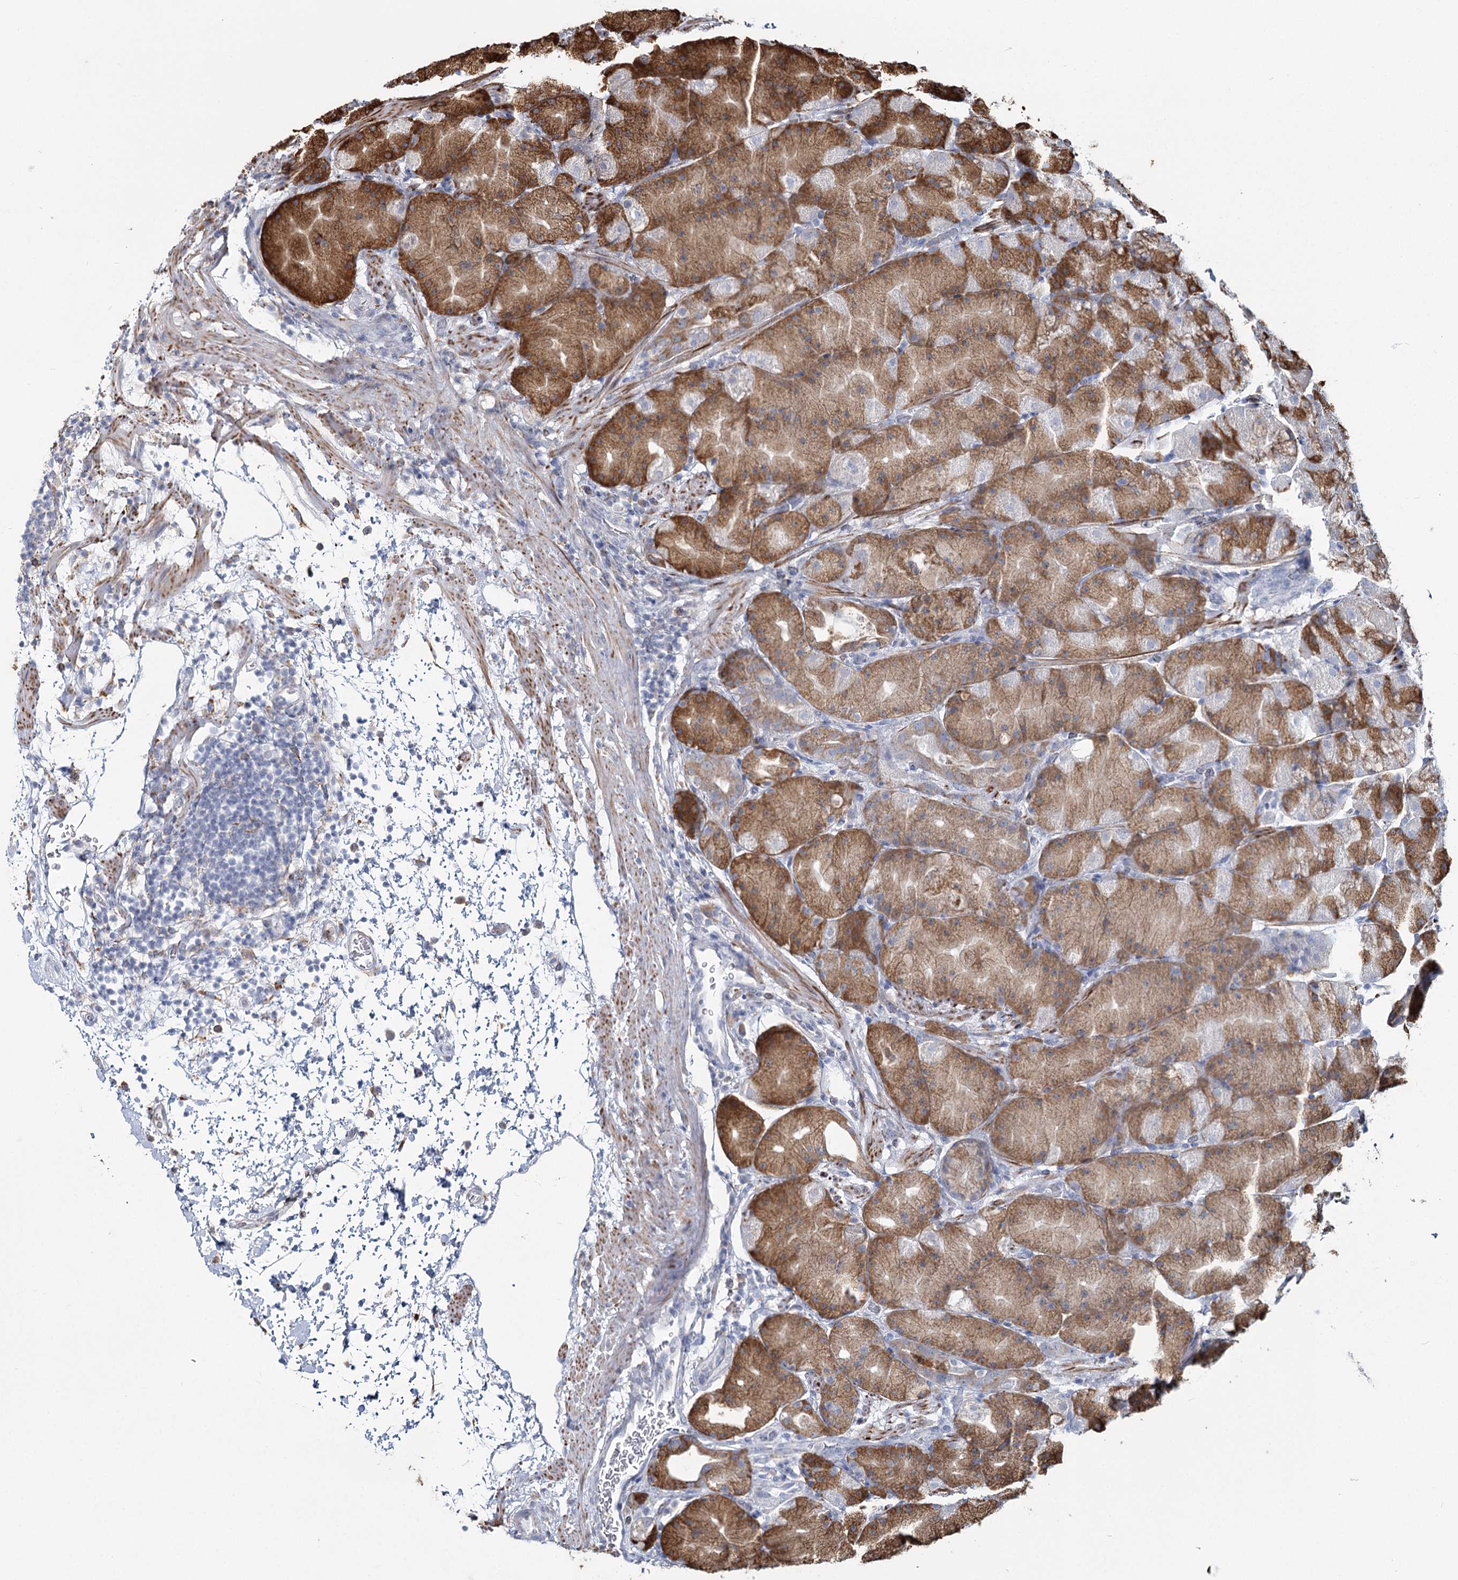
{"staining": {"intensity": "moderate", "quantity": ">75%", "location": "cytoplasmic/membranous"}, "tissue": "stomach", "cell_type": "Glandular cells", "image_type": "normal", "snomed": [{"axis": "morphology", "description": "Normal tissue, NOS"}, {"axis": "topography", "description": "Stomach, upper"}, {"axis": "topography", "description": "Stomach"}], "caption": "Moderate cytoplasmic/membranous protein positivity is identified in approximately >75% of glandular cells in stomach.", "gene": "ZCCHC9", "patient": {"sex": "male", "age": 48}}